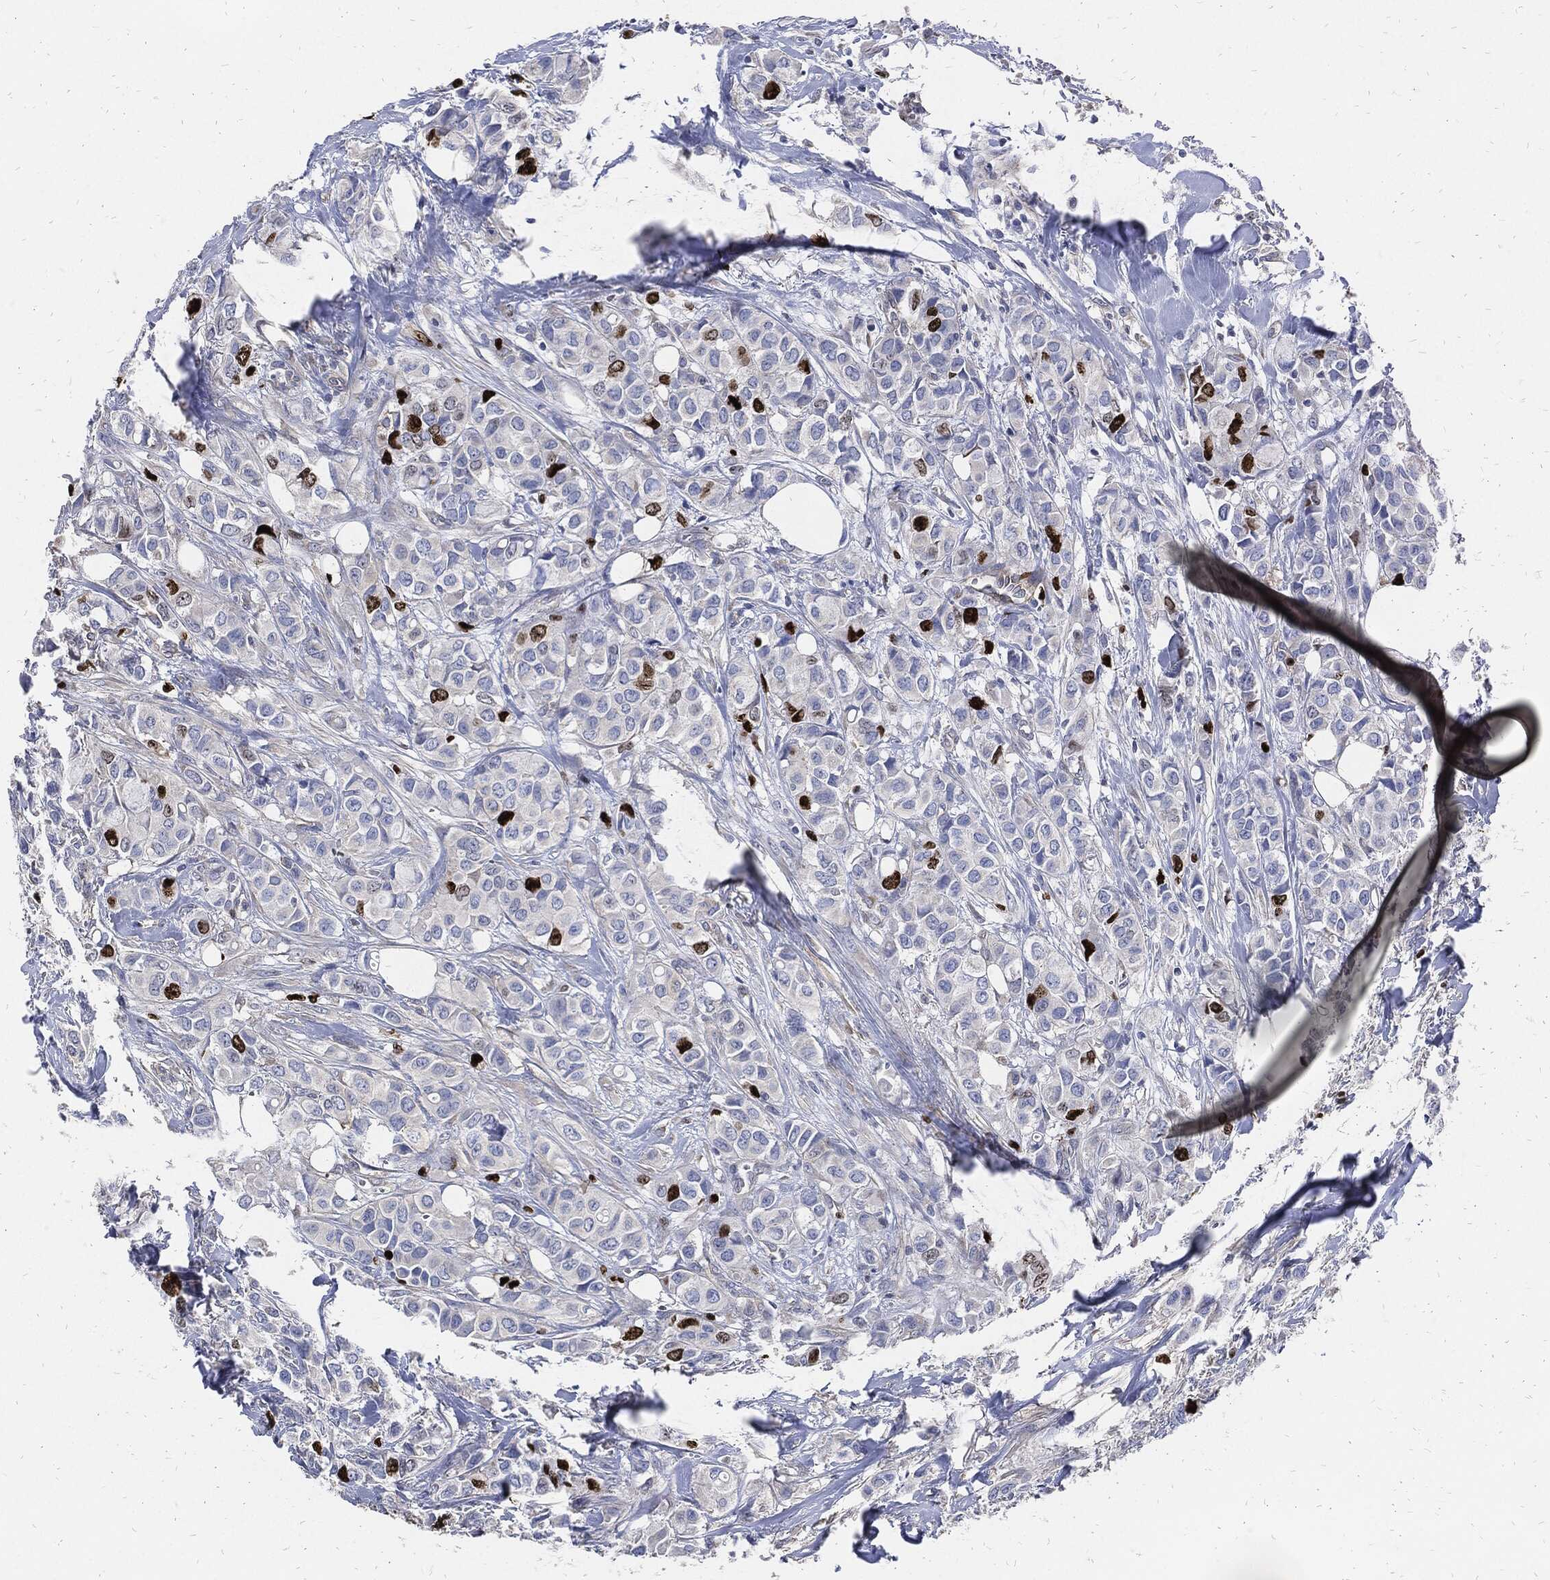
{"staining": {"intensity": "strong", "quantity": "<25%", "location": "nuclear"}, "tissue": "breast cancer", "cell_type": "Tumor cells", "image_type": "cancer", "snomed": [{"axis": "morphology", "description": "Duct carcinoma"}, {"axis": "topography", "description": "Breast"}], "caption": "Immunohistochemical staining of human breast intraductal carcinoma displays medium levels of strong nuclear protein expression in about <25% of tumor cells.", "gene": "MKI67", "patient": {"sex": "female", "age": 85}}